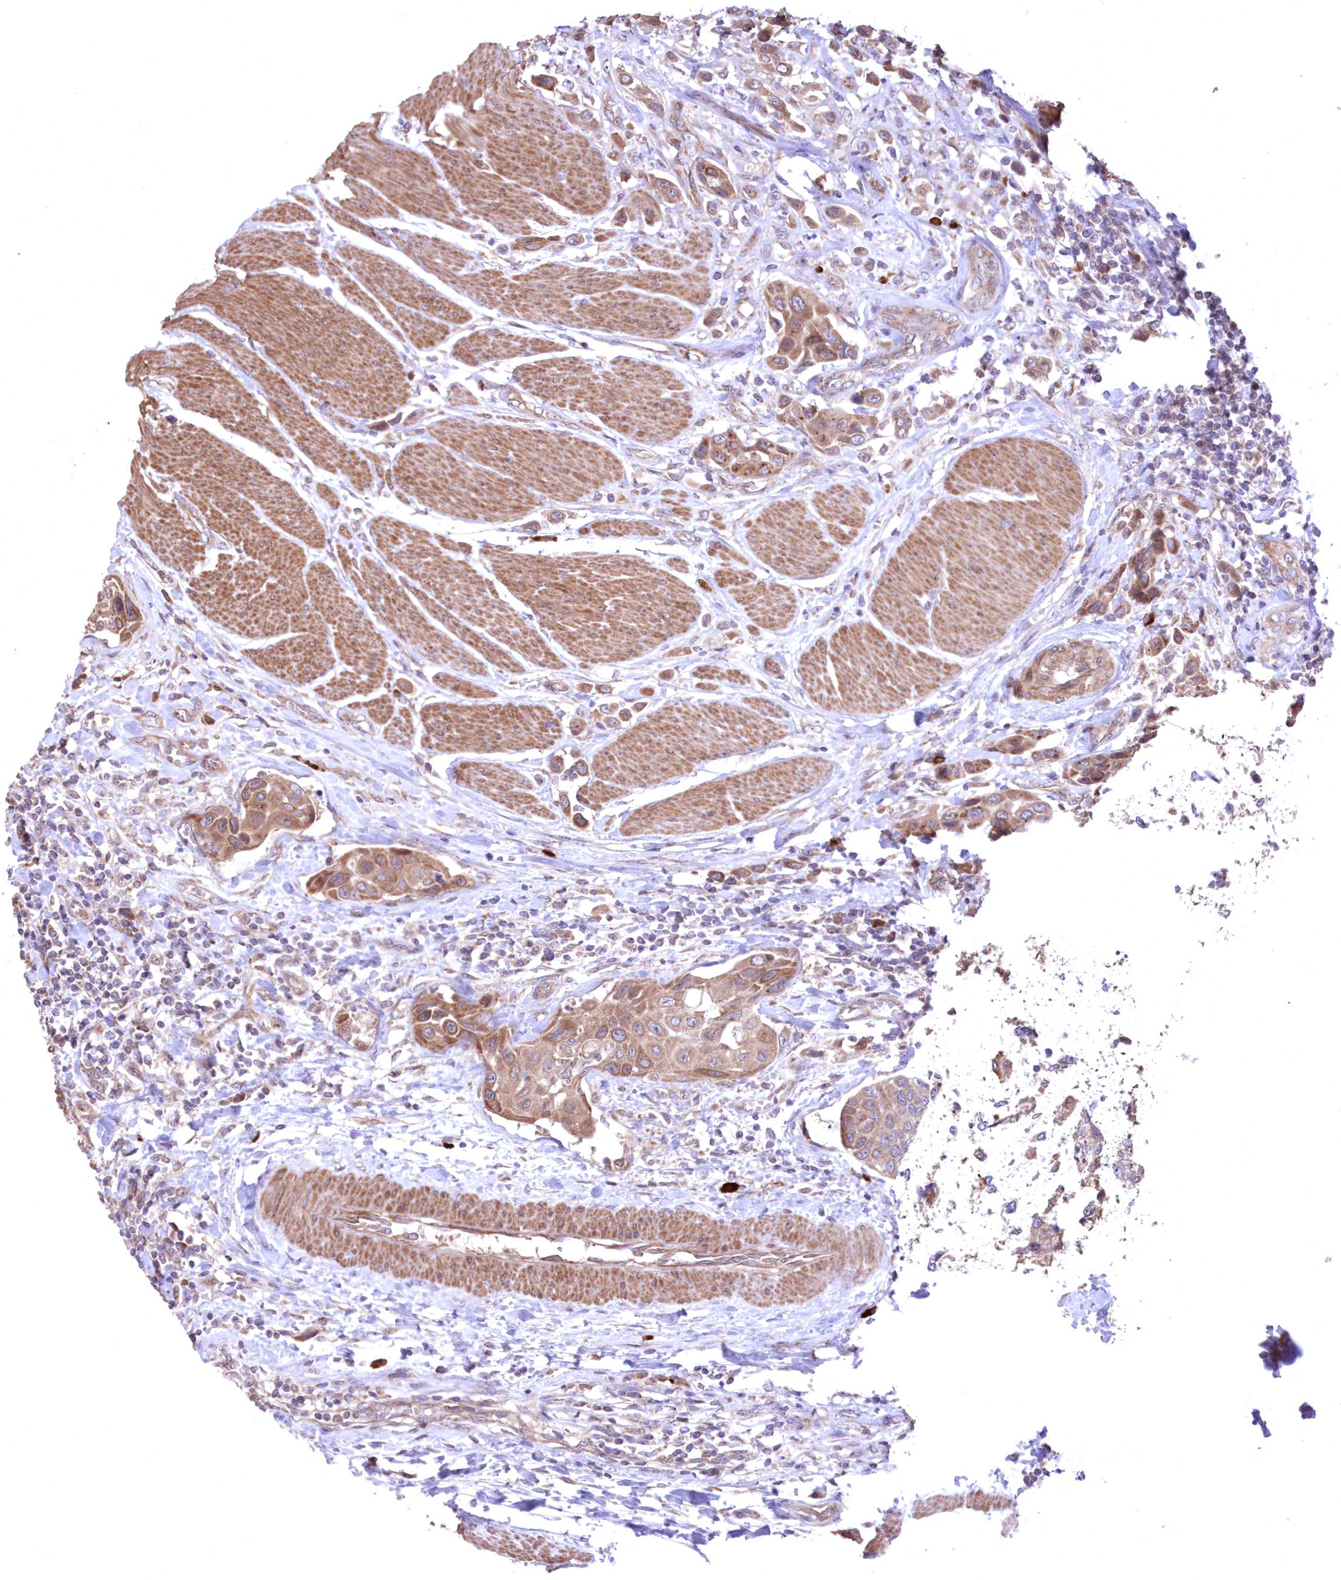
{"staining": {"intensity": "moderate", "quantity": ">75%", "location": "cytoplasmic/membranous"}, "tissue": "urothelial cancer", "cell_type": "Tumor cells", "image_type": "cancer", "snomed": [{"axis": "morphology", "description": "Urothelial carcinoma, High grade"}, {"axis": "topography", "description": "Urinary bladder"}], "caption": "Tumor cells display medium levels of moderate cytoplasmic/membranous staining in approximately >75% of cells in urothelial cancer. (Brightfield microscopy of DAB IHC at high magnification).", "gene": "MTRF1L", "patient": {"sex": "male", "age": 50}}